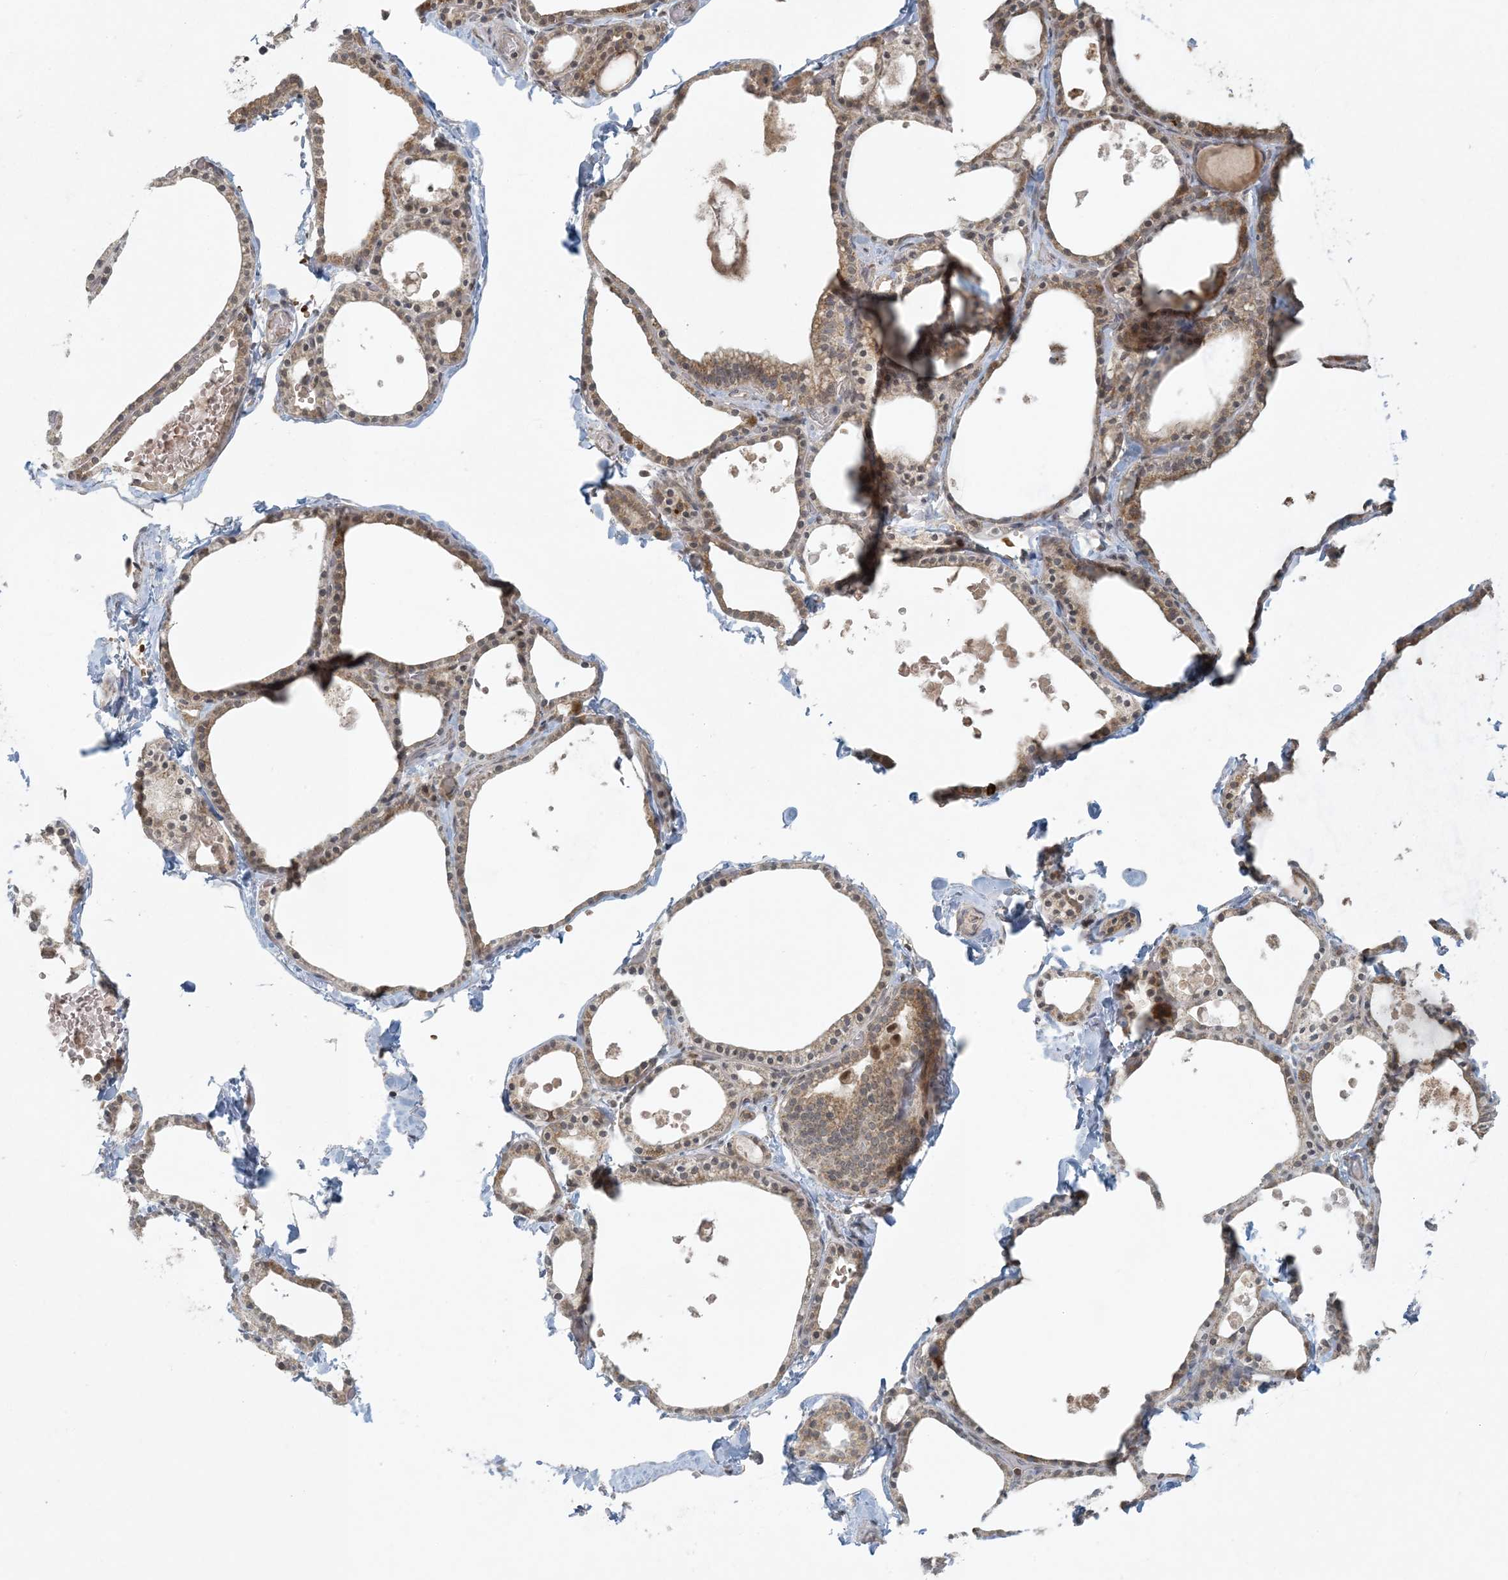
{"staining": {"intensity": "moderate", "quantity": ">75%", "location": "cytoplasmic/membranous"}, "tissue": "thyroid gland", "cell_type": "Glandular cells", "image_type": "normal", "snomed": [{"axis": "morphology", "description": "Normal tissue, NOS"}, {"axis": "topography", "description": "Thyroid gland"}], "caption": "Benign thyroid gland was stained to show a protein in brown. There is medium levels of moderate cytoplasmic/membranous staining in about >75% of glandular cells.", "gene": "CTDNEP1", "patient": {"sex": "male", "age": 56}}